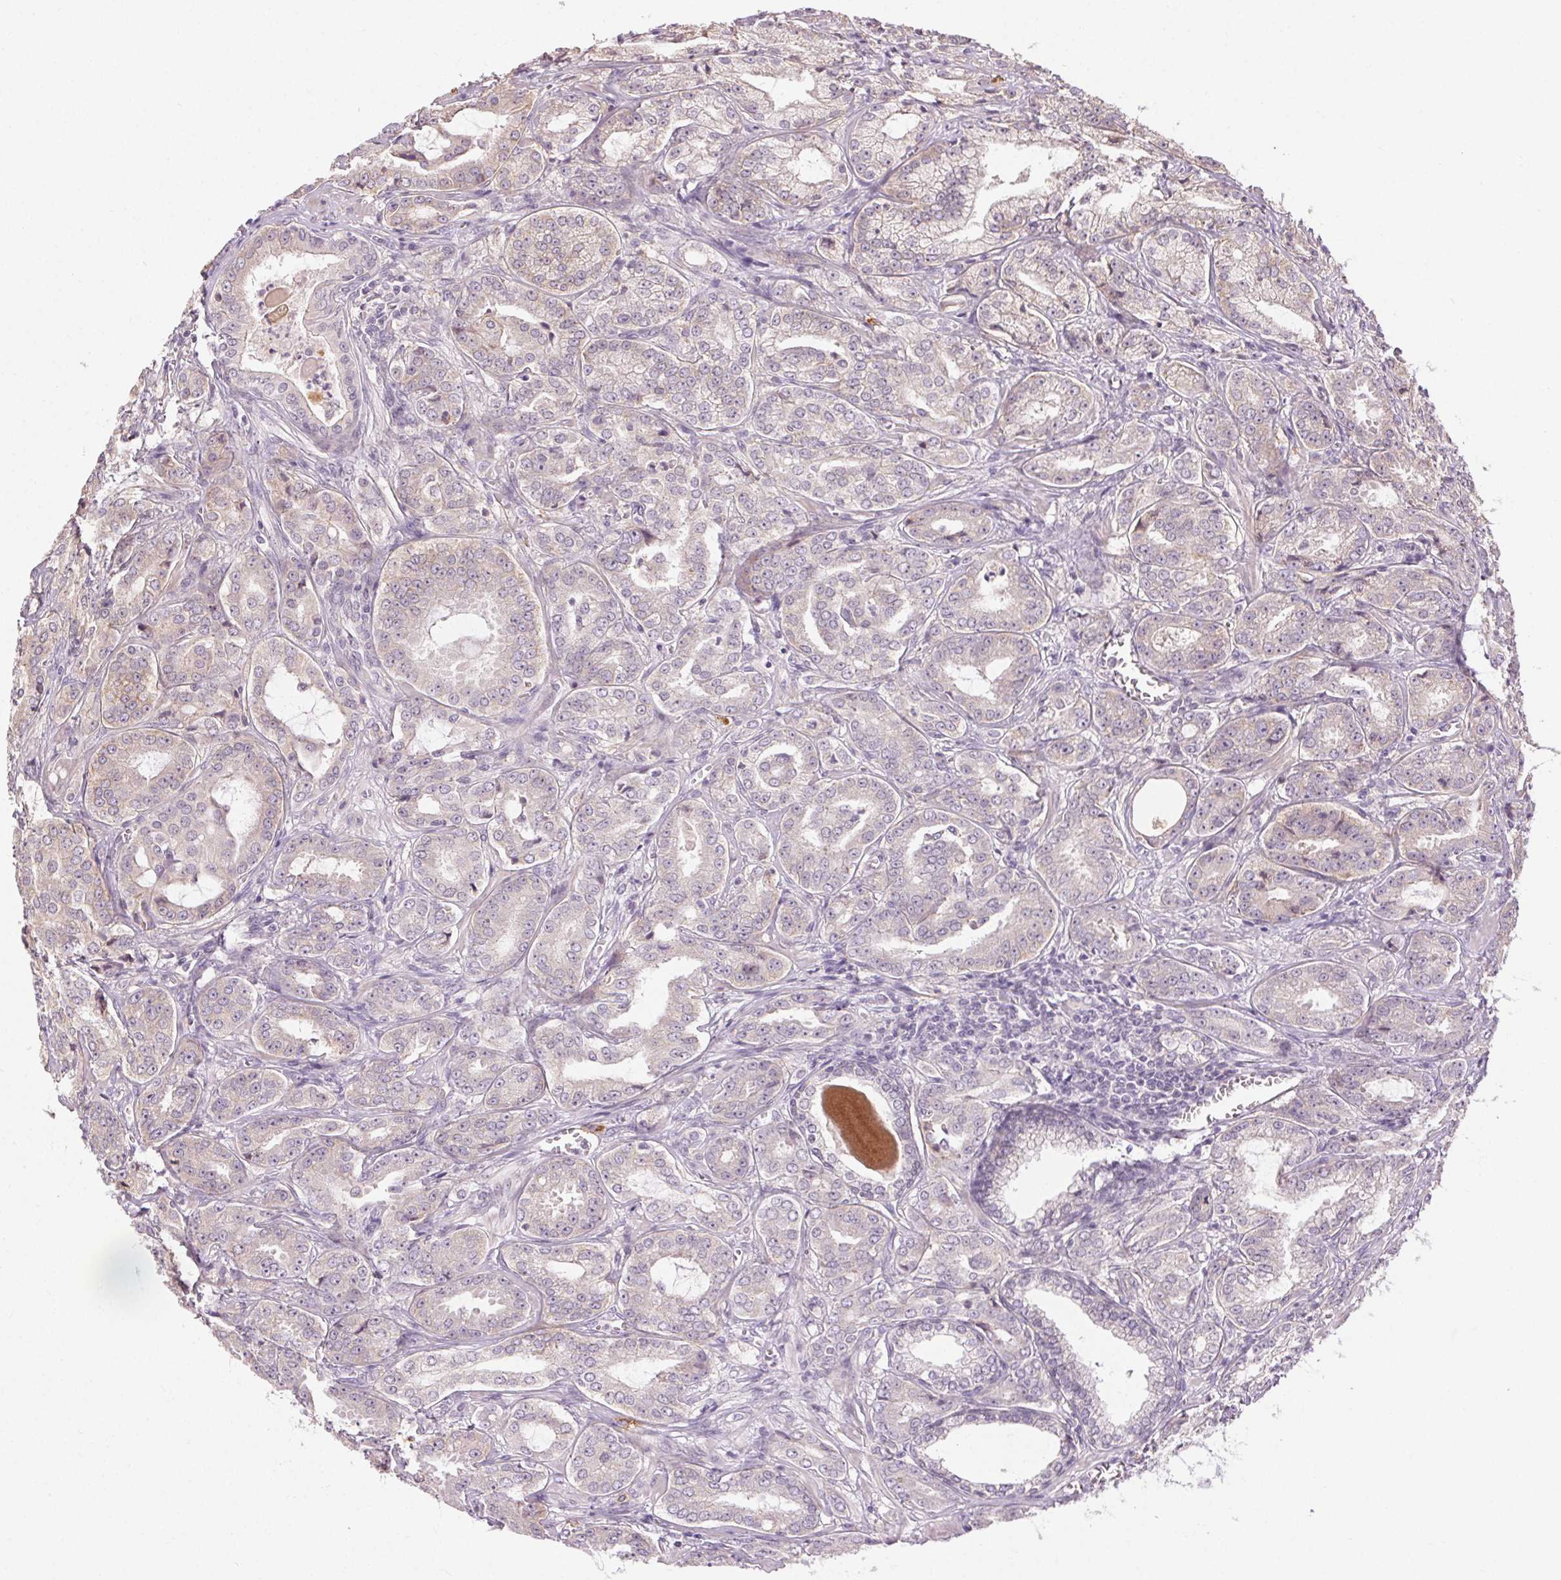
{"staining": {"intensity": "weak", "quantity": "<25%", "location": "cytoplasmic/membranous"}, "tissue": "prostate cancer", "cell_type": "Tumor cells", "image_type": "cancer", "snomed": [{"axis": "morphology", "description": "Adenocarcinoma, High grade"}, {"axis": "topography", "description": "Prostate"}], "caption": "Prostate cancer was stained to show a protein in brown. There is no significant positivity in tumor cells.", "gene": "ATP1B3", "patient": {"sex": "male", "age": 64}}